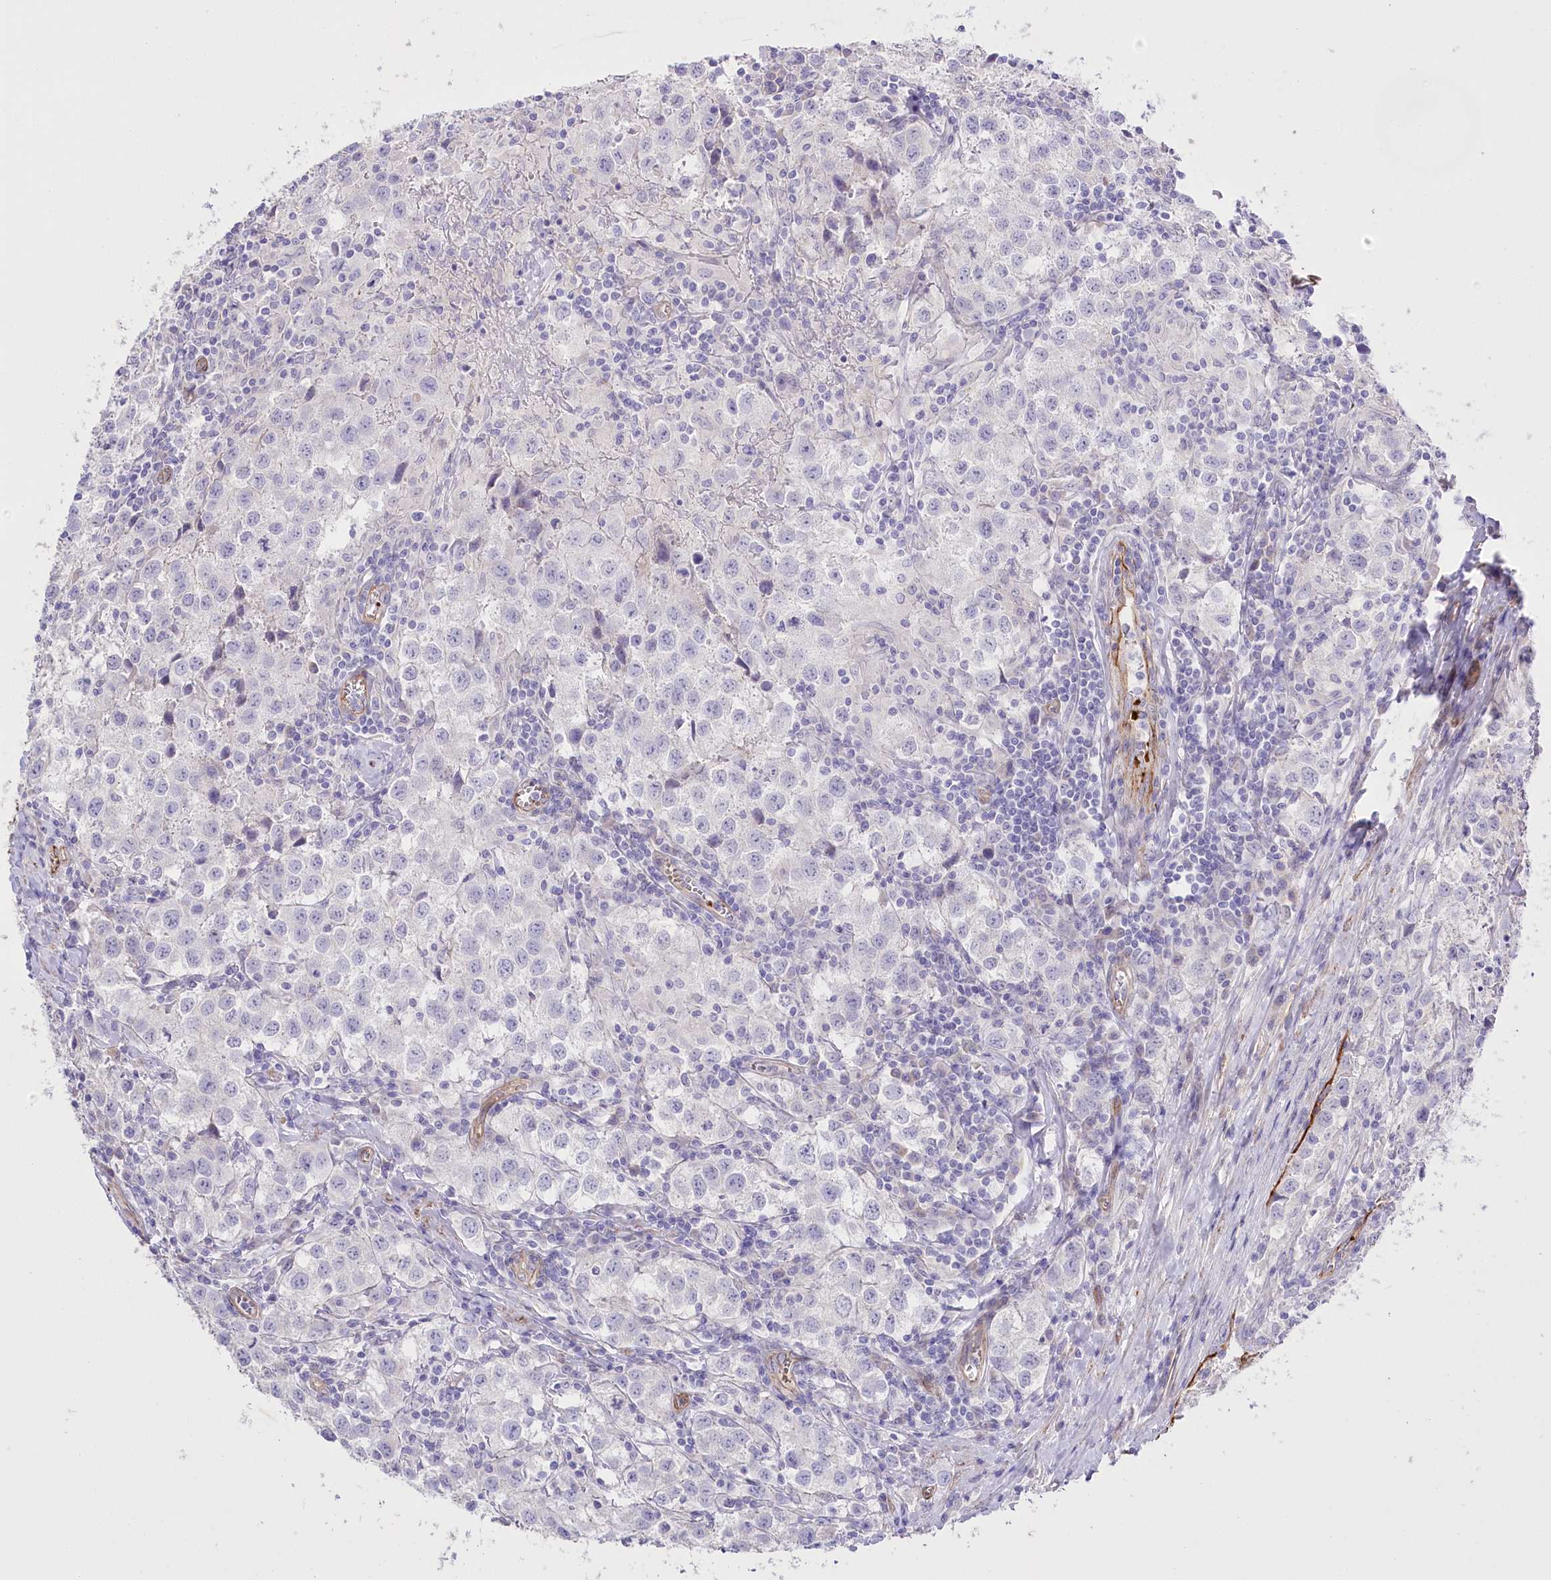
{"staining": {"intensity": "negative", "quantity": "none", "location": "none"}, "tissue": "testis cancer", "cell_type": "Tumor cells", "image_type": "cancer", "snomed": [{"axis": "morphology", "description": "Seminoma, NOS"}, {"axis": "morphology", "description": "Carcinoma, Embryonal, NOS"}, {"axis": "topography", "description": "Testis"}], "caption": "The IHC histopathology image has no significant positivity in tumor cells of testis cancer tissue.", "gene": "SLC39A10", "patient": {"sex": "male", "age": 43}}